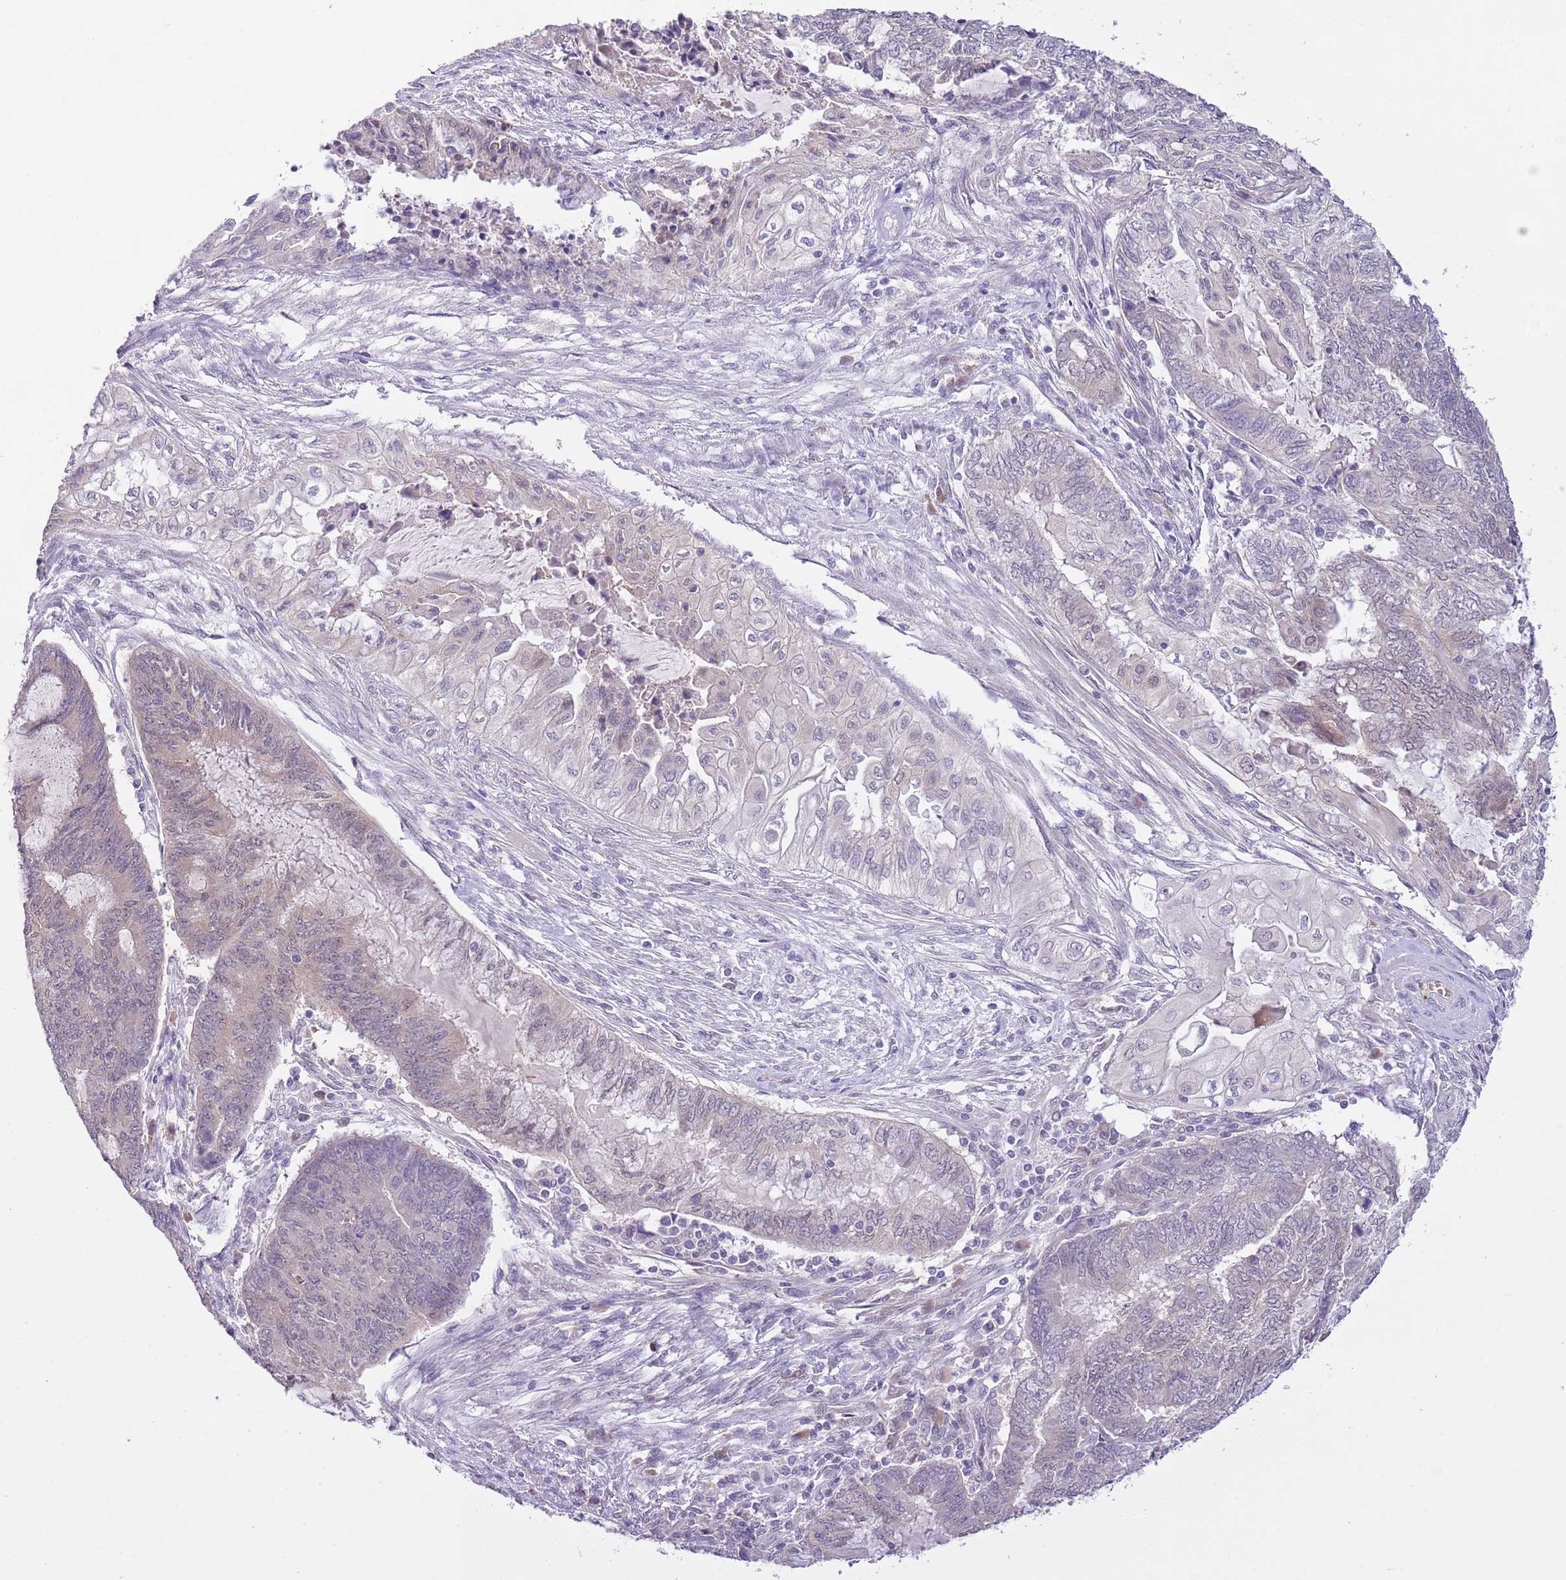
{"staining": {"intensity": "weak", "quantity": "<25%", "location": "cytoplasmic/membranous,nuclear"}, "tissue": "endometrial cancer", "cell_type": "Tumor cells", "image_type": "cancer", "snomed": [{"axis": "morphology", "description": "Adenocarcinoma, NOS"}, {"axis": "topography", "description": "Uterus"}, {"axis": "topography", "description": "Endometrium"}], "caption": "Tumor cells are negative for brown protein staining in endometrial cancer.", "gene": "GALK2", "patient": {"sex": "female", "age": 70}}